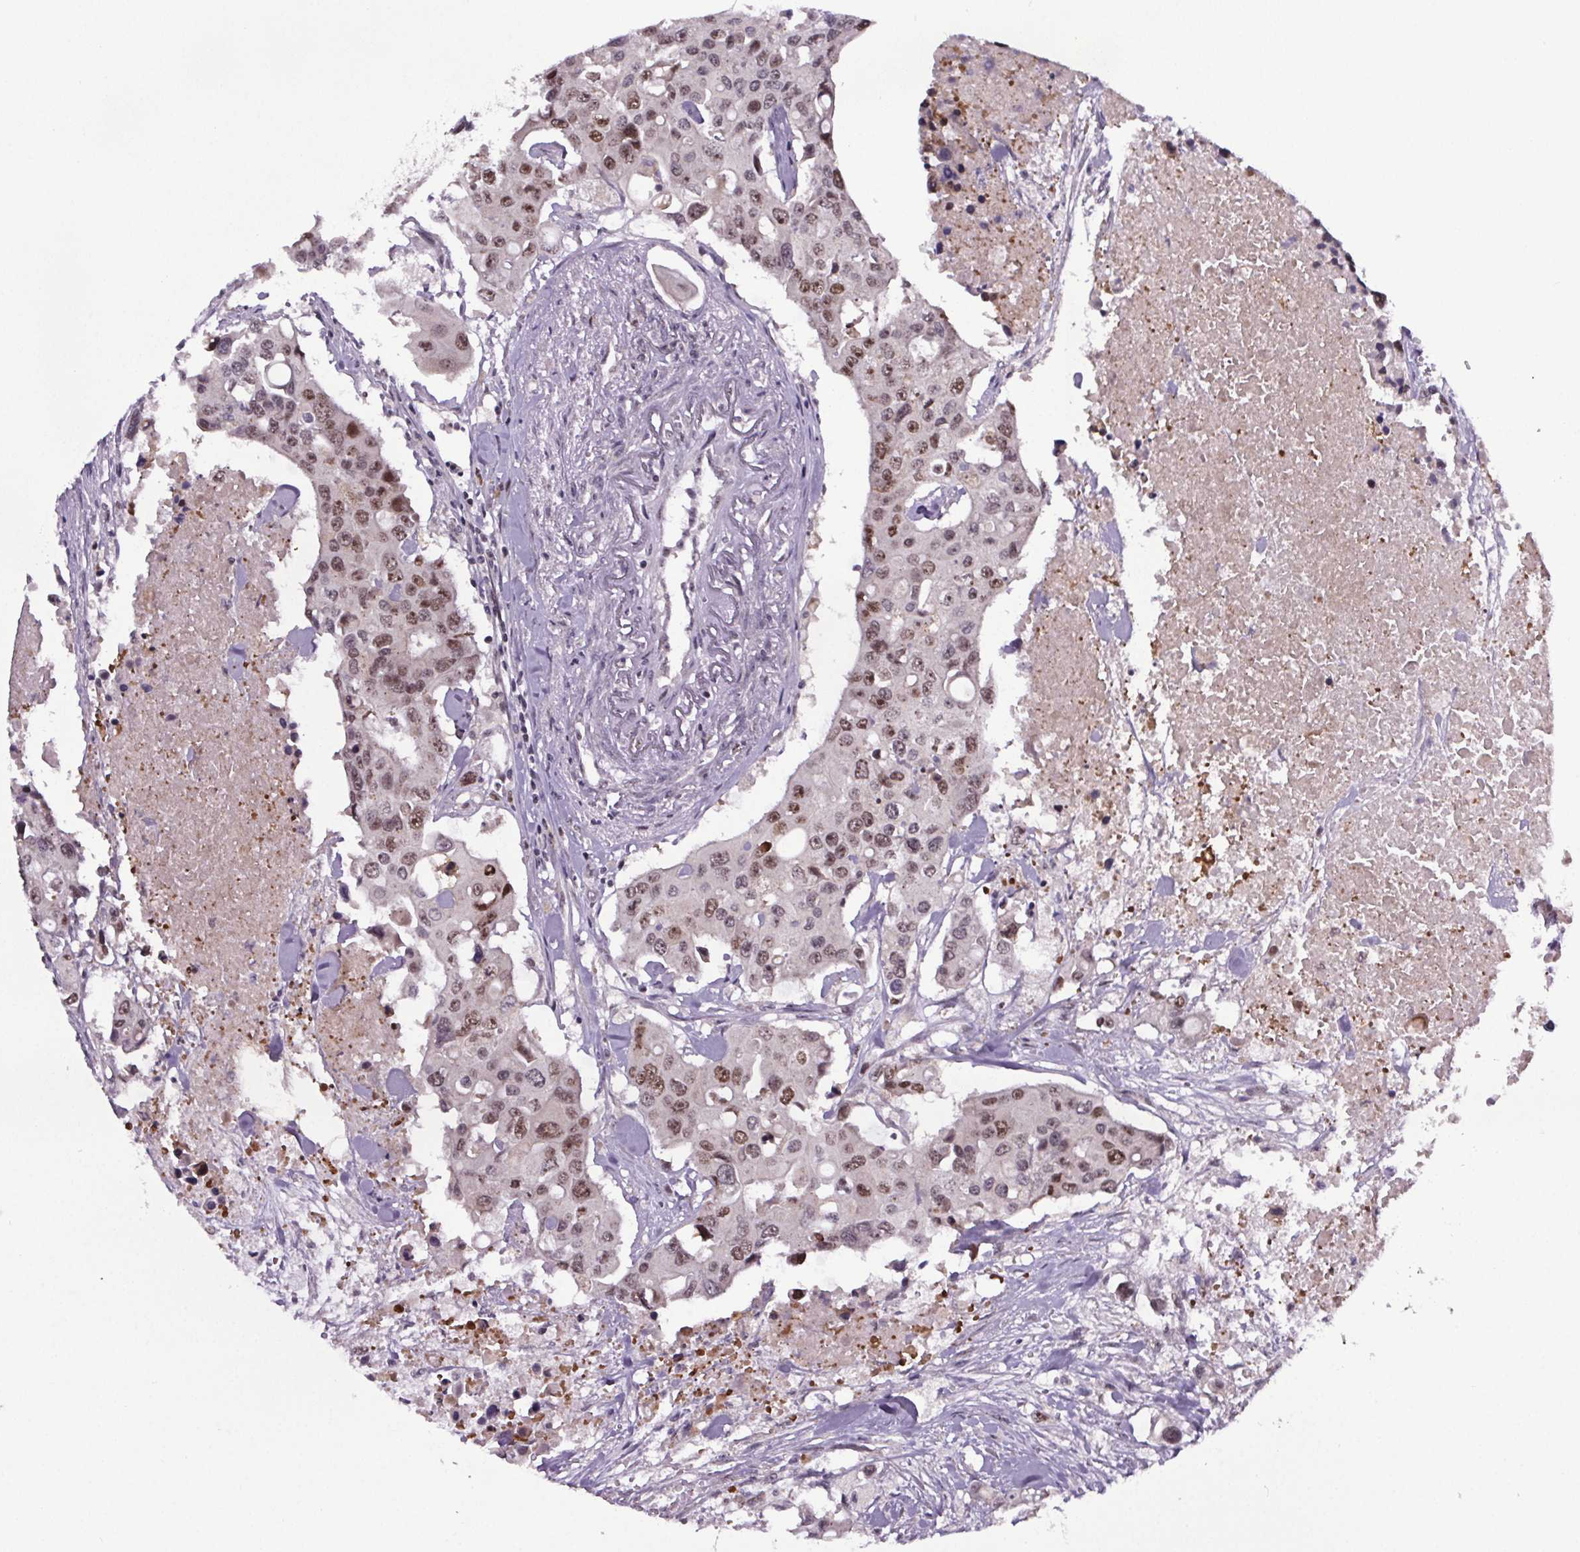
{"staining": {"intensity": "moderate", "quantity": ">75%", "location": "nuclear"}, "tissue": "colorectal cancer", "cell_type": "Tumor cells", "image_type": "cancer", "snomed": [{"axis": "morphology", "description": "Adenocarcinoma, NOS"}, {"axis": "topography", "description": "Colon"}], "caption": "This image displays colorectal cancer (adenocarcinoma) stained with immunohistochemistry (IHC) to label a protein in brown. The nuclear of tumor cells show moderate positivity for the protein. Nuclei are counter-stained blue.", "gene": "ATMIN", "patient": {"sex": "male", "age": 77}}